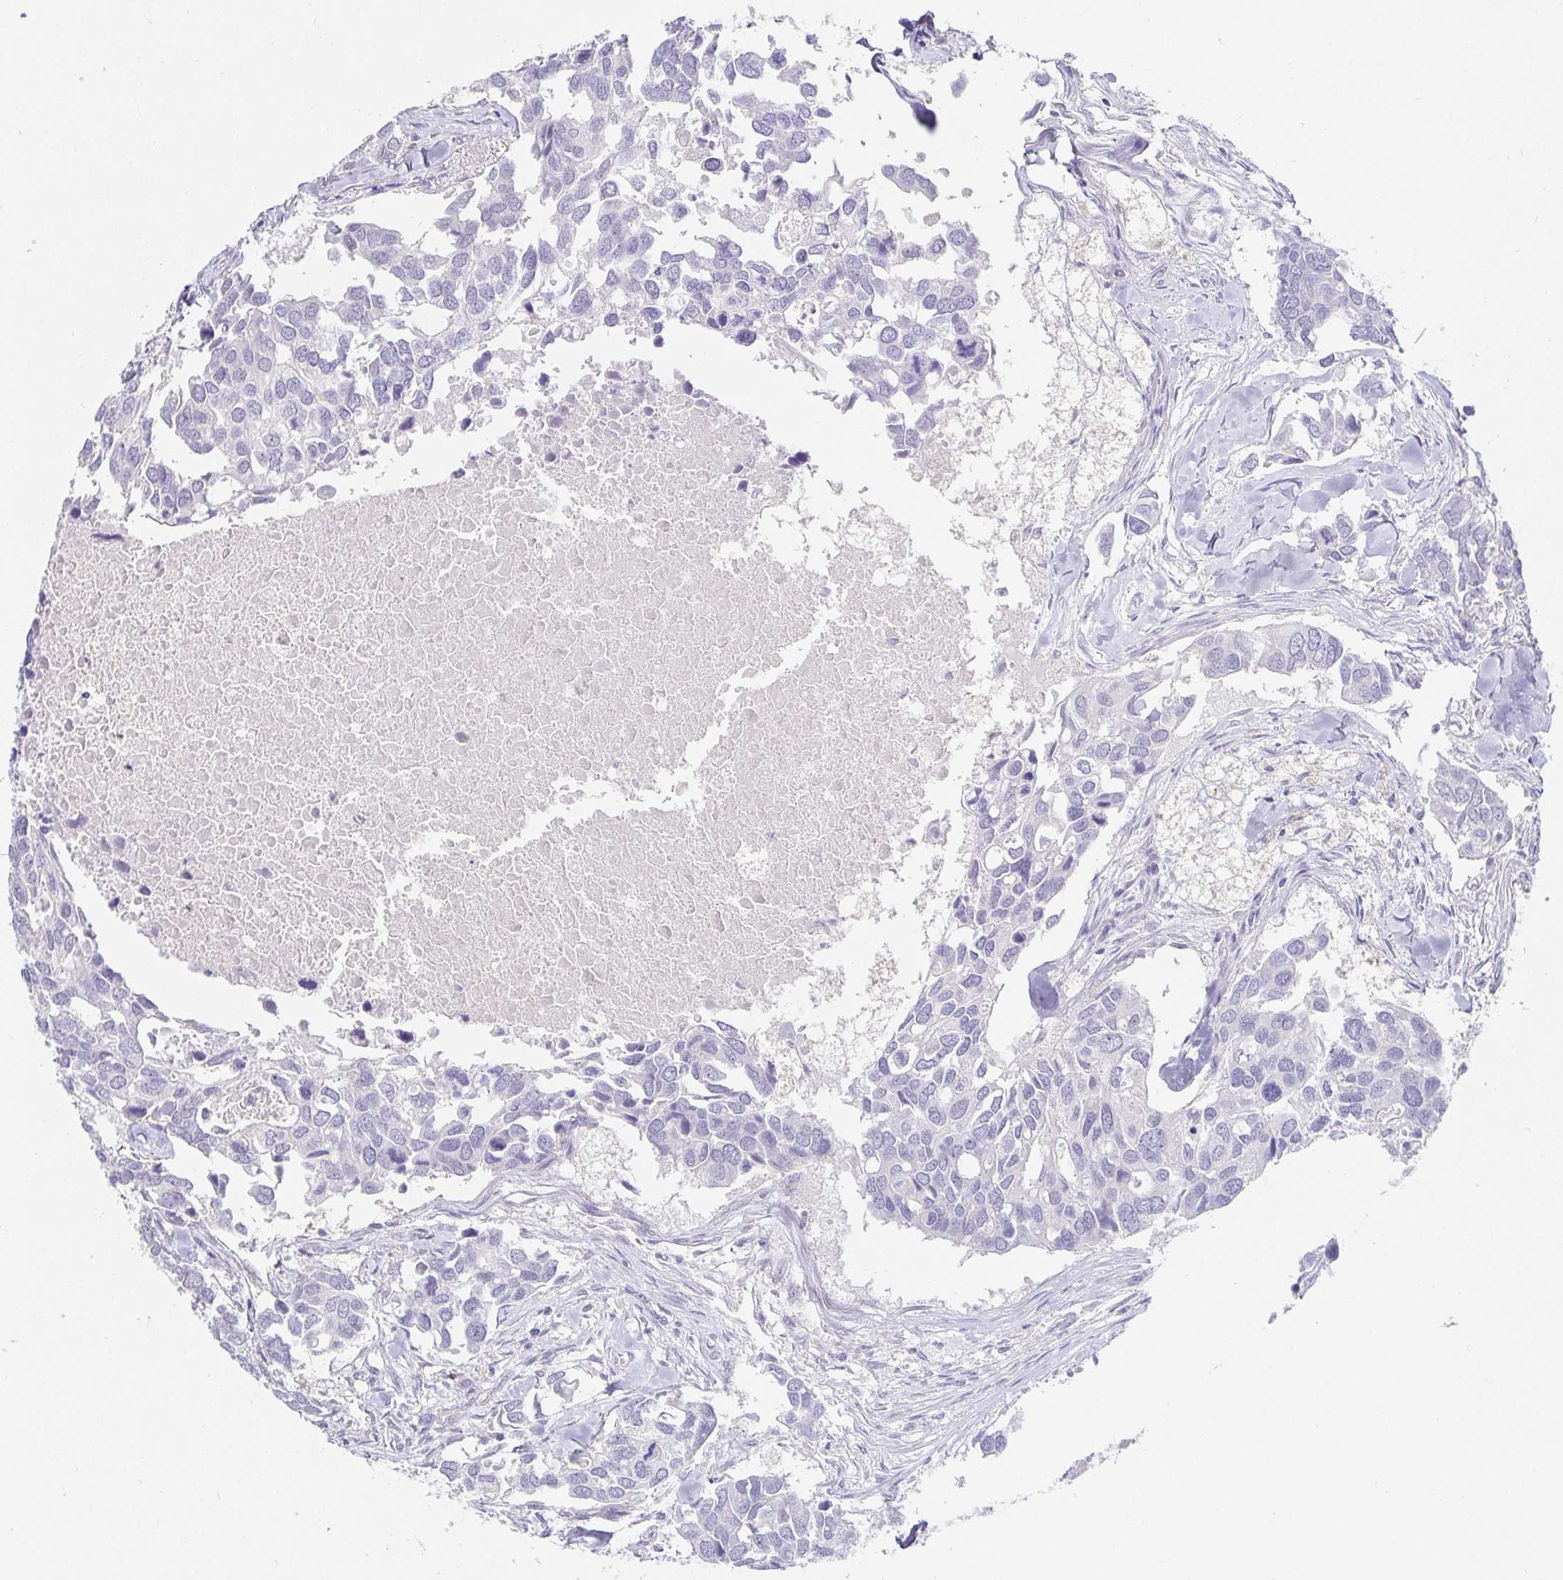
{"staining": {"intensity": "negative", "quantity": "none", "location": "none"}, "tissue": "breast cancer", "cell_type": "Tumor cells", "image_type": "cancer", "snomed": [{"axis": "morphology", "description": "Duct carcinoma"}, {"axis": "topography", "description": "Breast"}], "caption": "An immunohistochemistry image of breast intraductal carcinoma is shown. There is no staining in tumor cells of breast intraductal carcinoma.", "gene": "PDX1", "patient": {"sex": "female", "age": 83}}